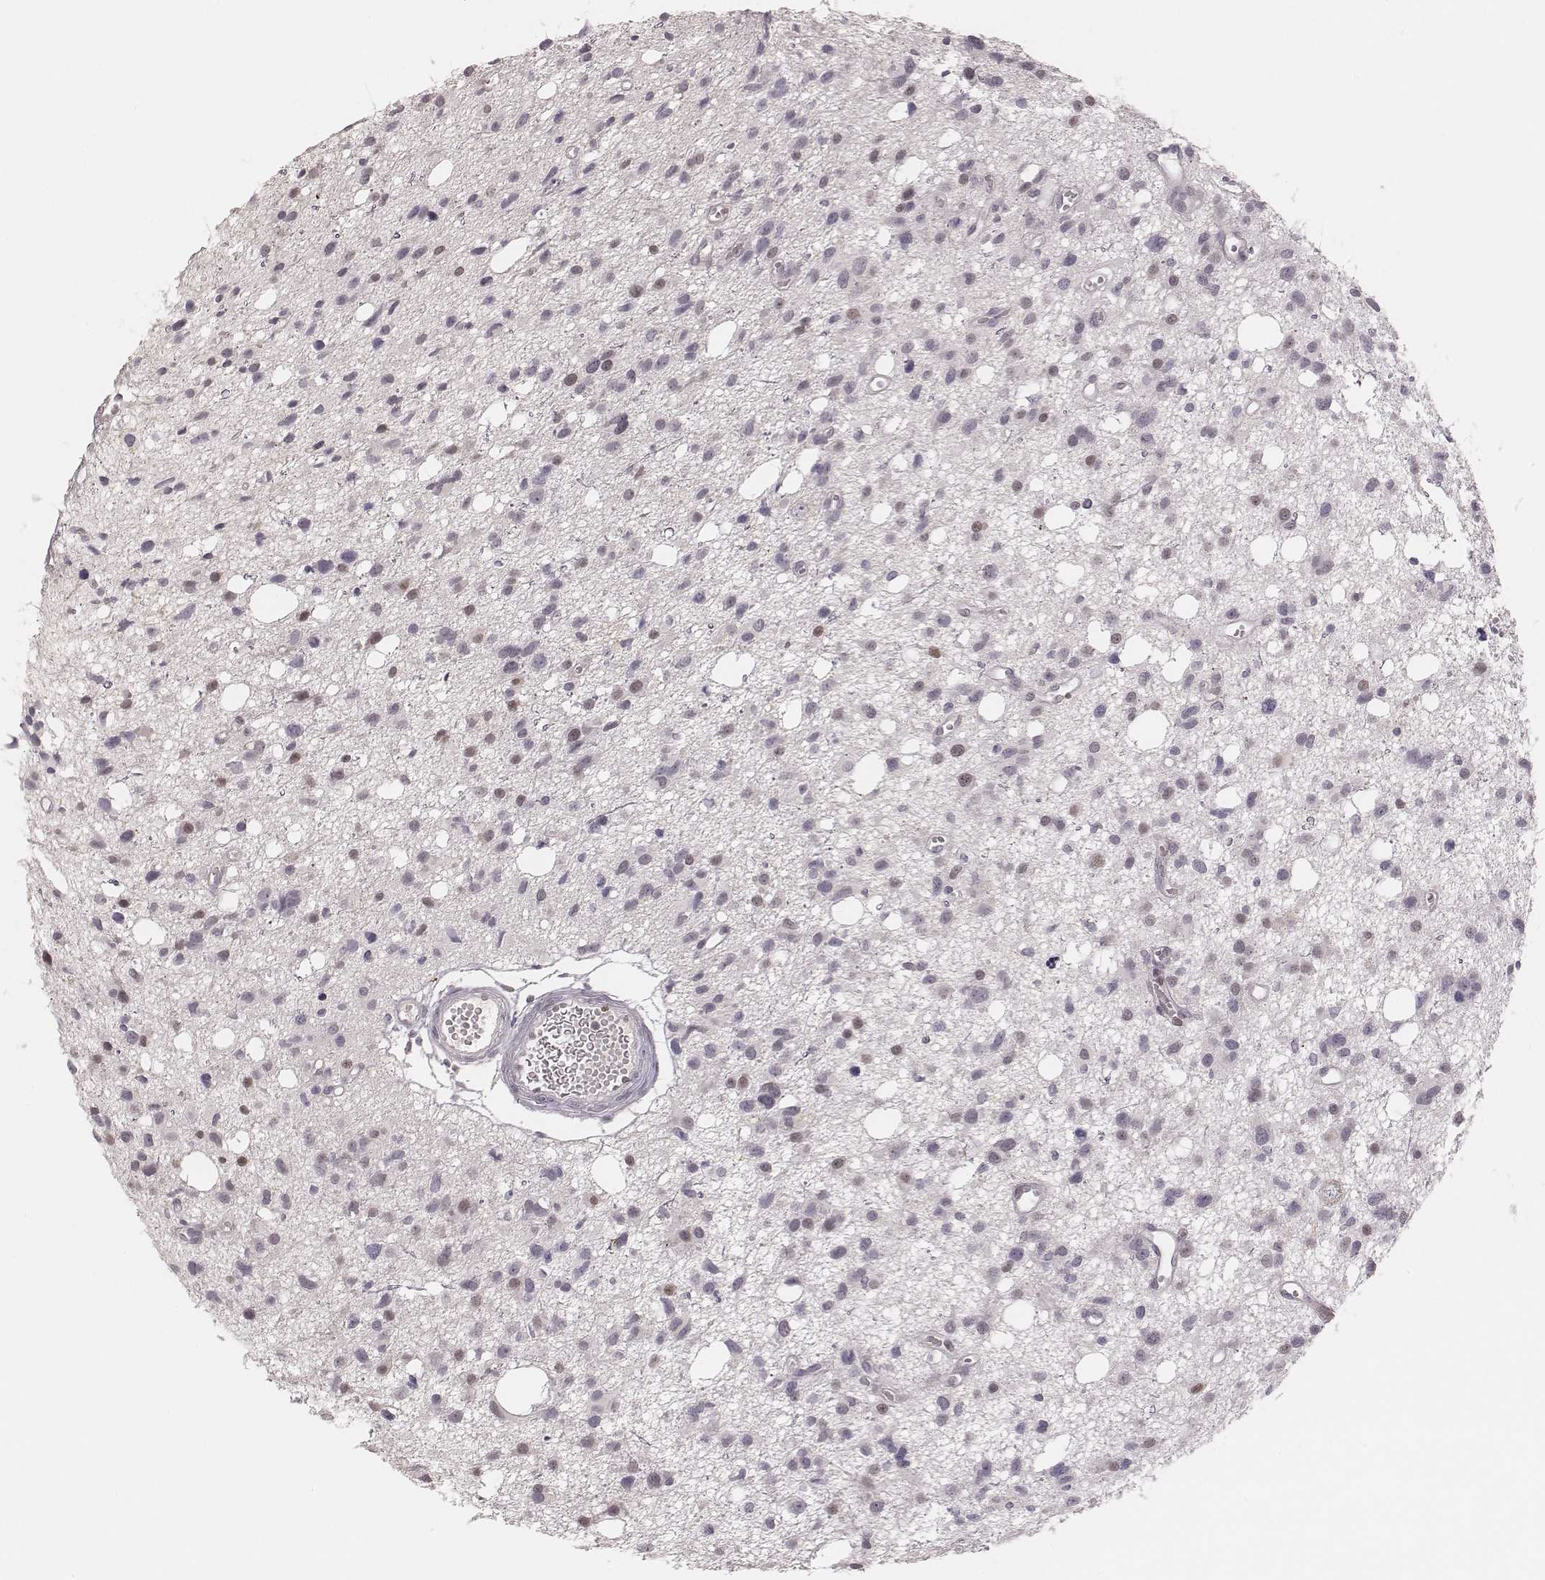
{"staining": {"intensity": "negative", "quantity": "none", "location": "none"}, "tissue": "glioma", "cell_type": "Tumor cells", "image_type": "cancer", "snomed": [{"axis": "morphology", "description": "Glioma, malignant, High grade"}, {"axis": "topography", "description": "Brain"}], "caption": "Glioma stained for a protein using immunohistochemistry shows no staining tumor cells.", "gene": "MSX1", "patient": {"sex": "male", "age": 23}}